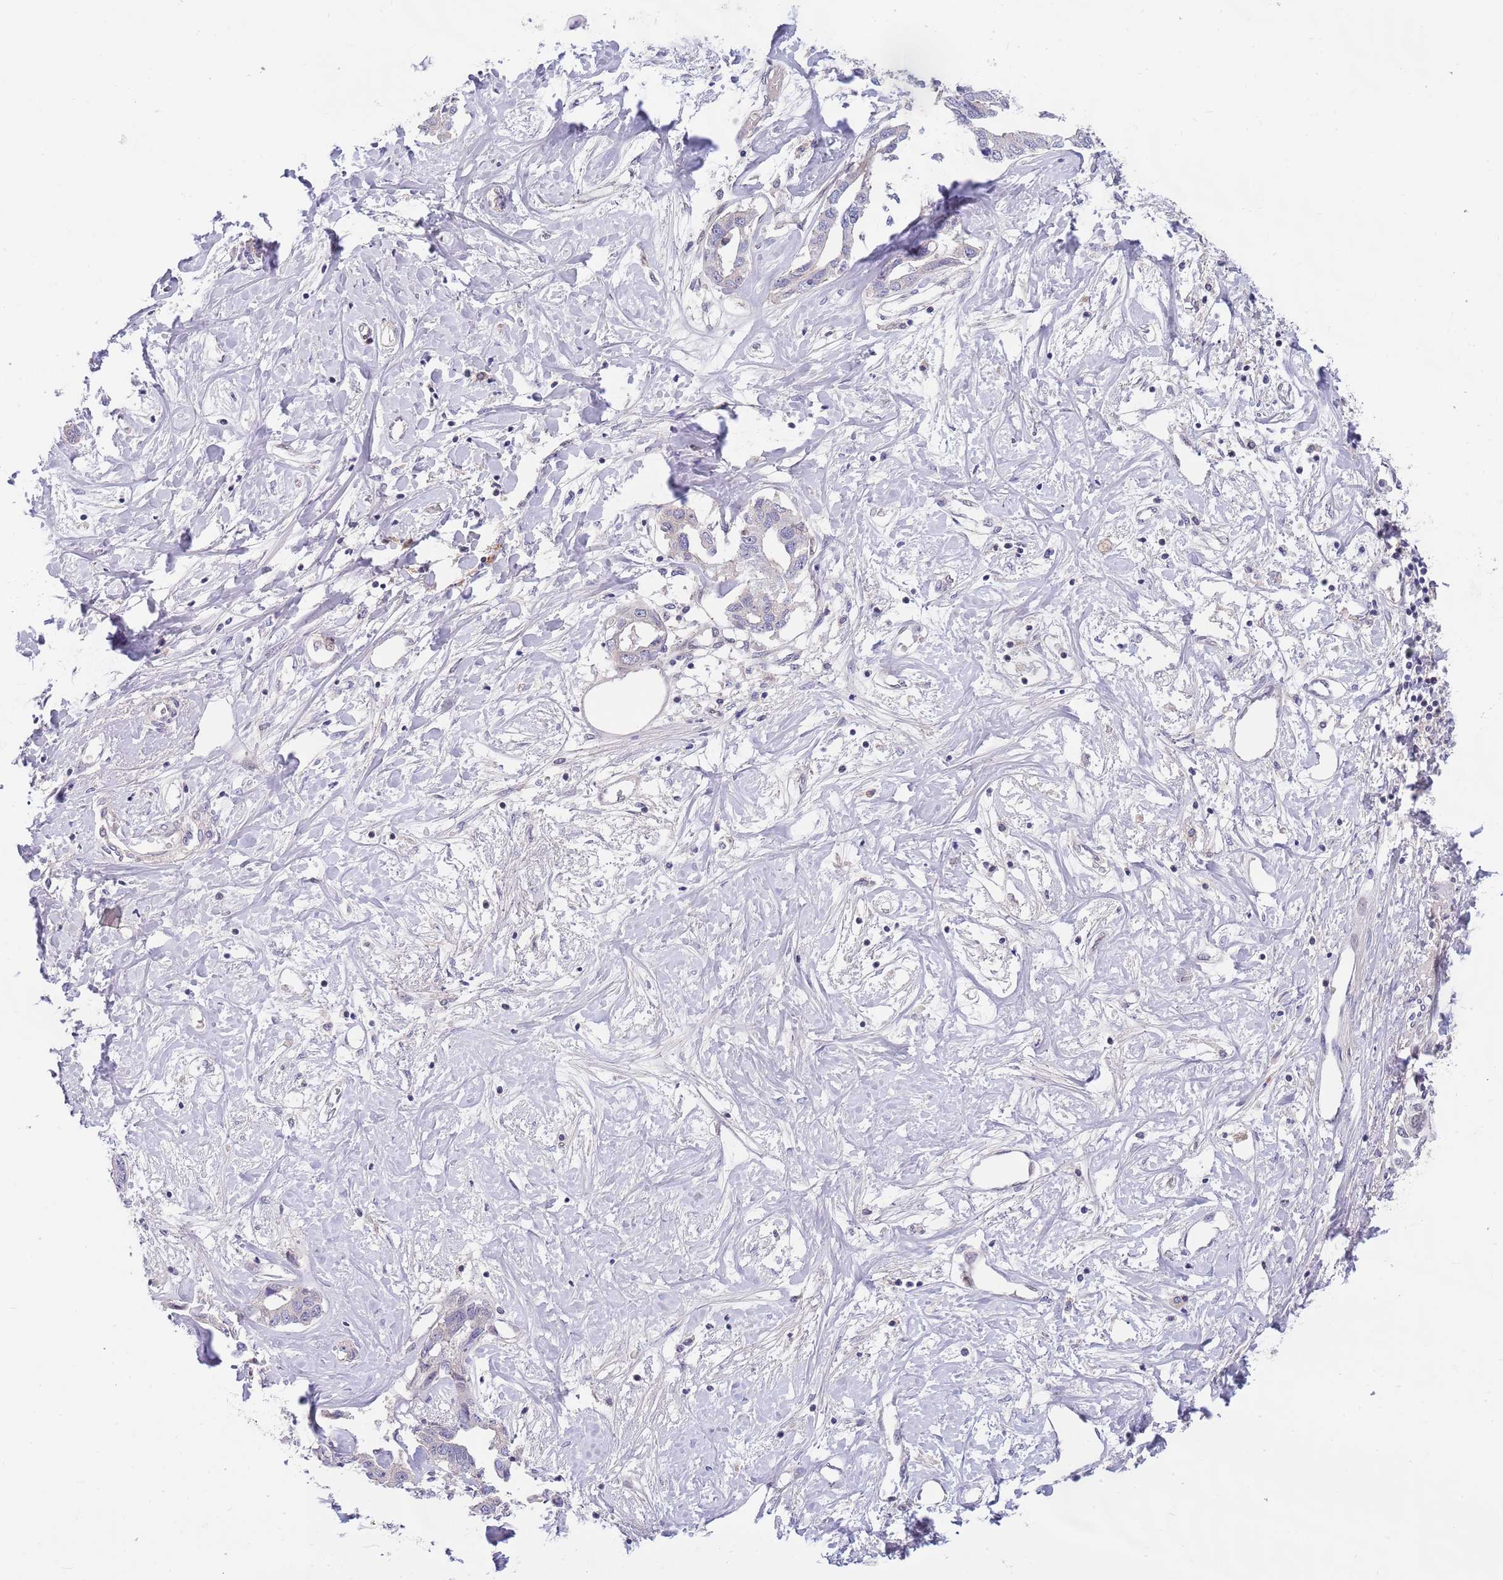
{"staining": {"intensity": "negative", "quantity": "none", "location": "none"}, "tissue": "liver cancer", "cell_type": "Tumor cells", "image_type": "cancer", "snomed": [{"axis": "morphology", "description": "Cholangiocarcinoma"}, {"axis": "topography", "description": "Liver"}], "caption": "Liver cancer (cholangiocarcinoma) was stained to show a protein in brown. There is no significant expression in tumor cells.", "gene": "NLRP6", "patient": {"sex": "male", "age": 59}}